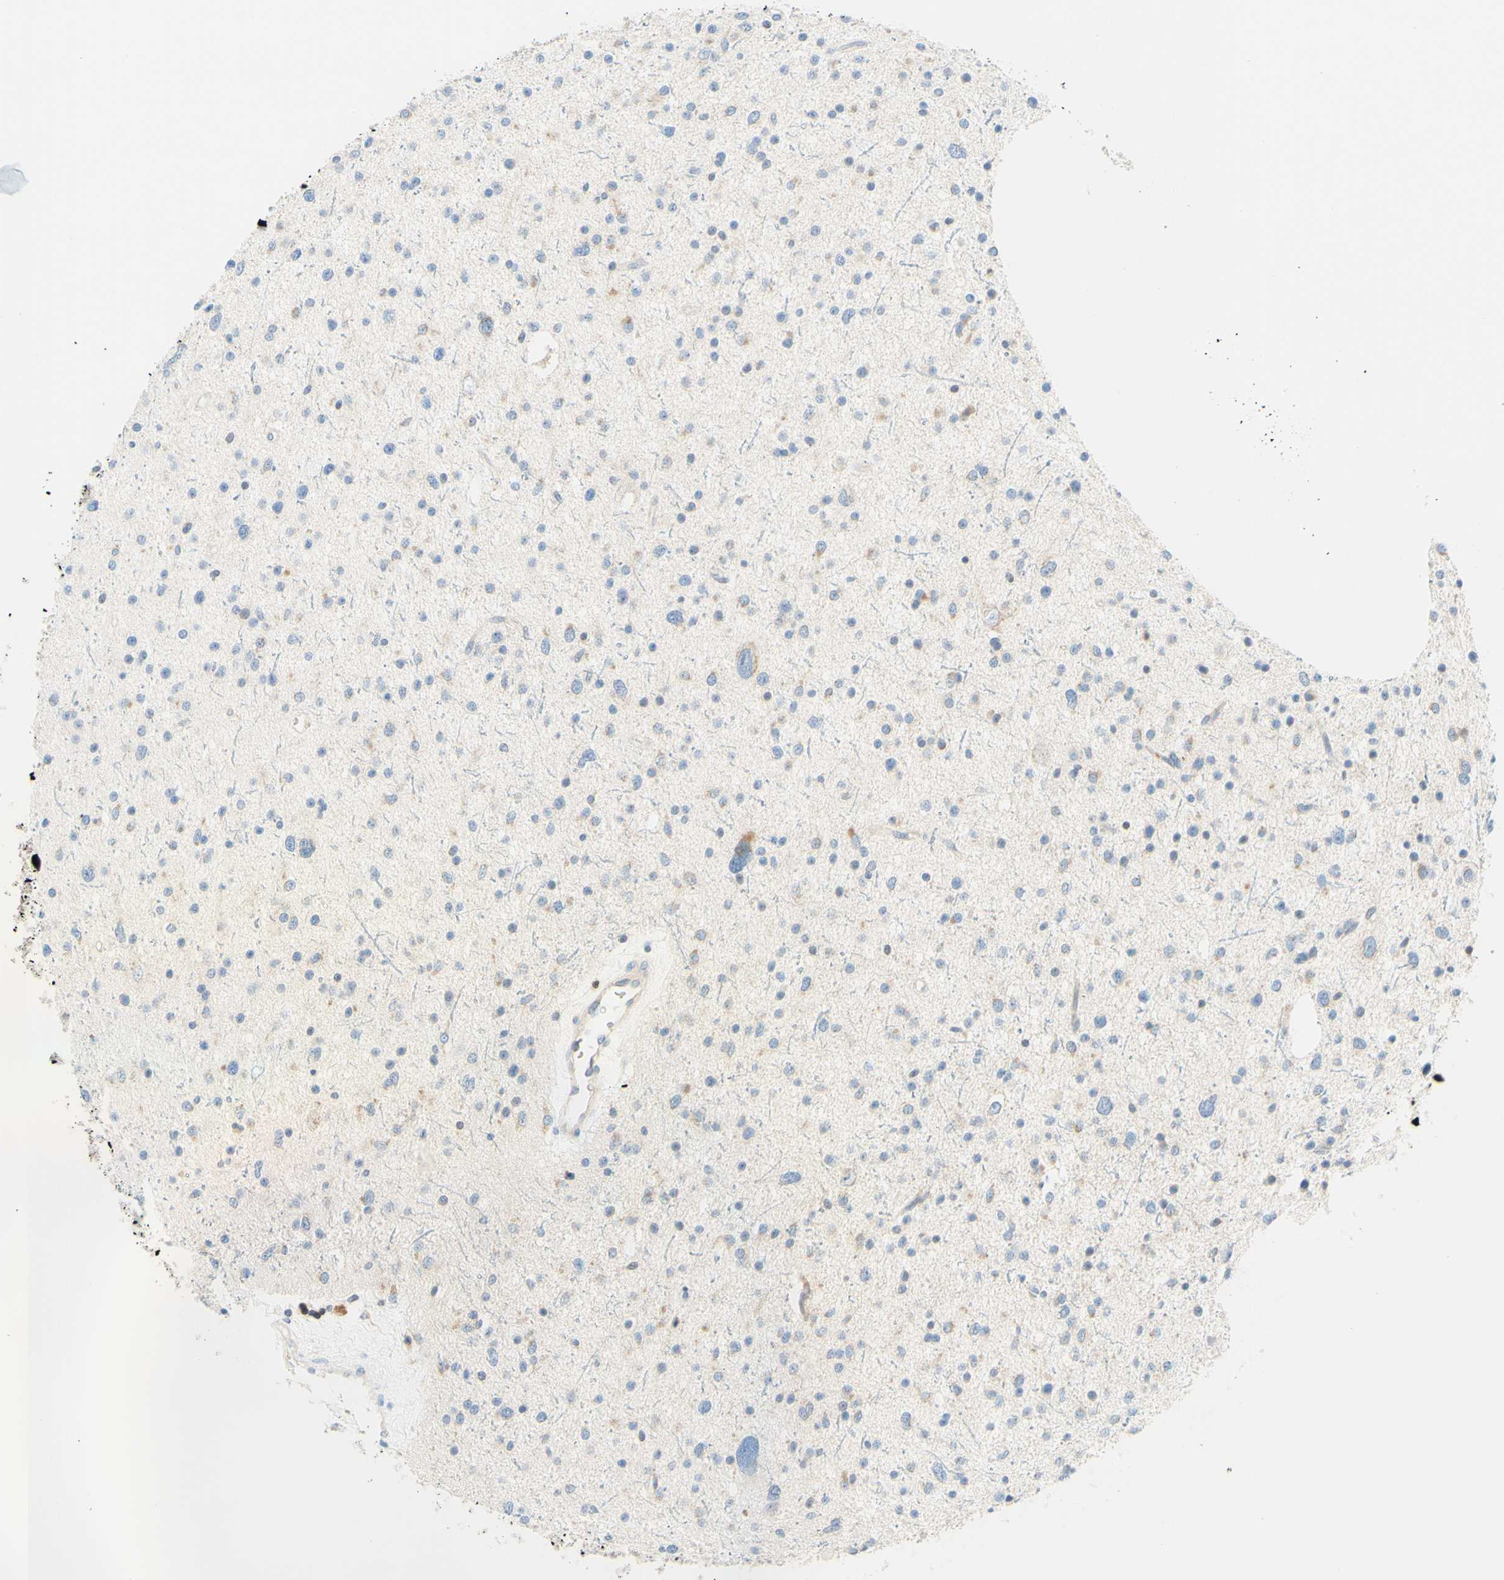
{"staining": {"intensity": "negative", "quantity": "none", "location": "none"}, "tissue": "glioma", "cell_type": "Tumor cells", "image_type": "cancer", "snomed": [{"axis": "morphology", "description": "Glioma, malignant, Low grade"}, {"axis": "topography", "description": "Brain"}], "caption": "Human malignant glioma (low-grade) stained for a protein using immunohistochemistry reveals no staining in tumor cells.", "gene": "LAT", "patient": {"sex": "female", "age": 37}}